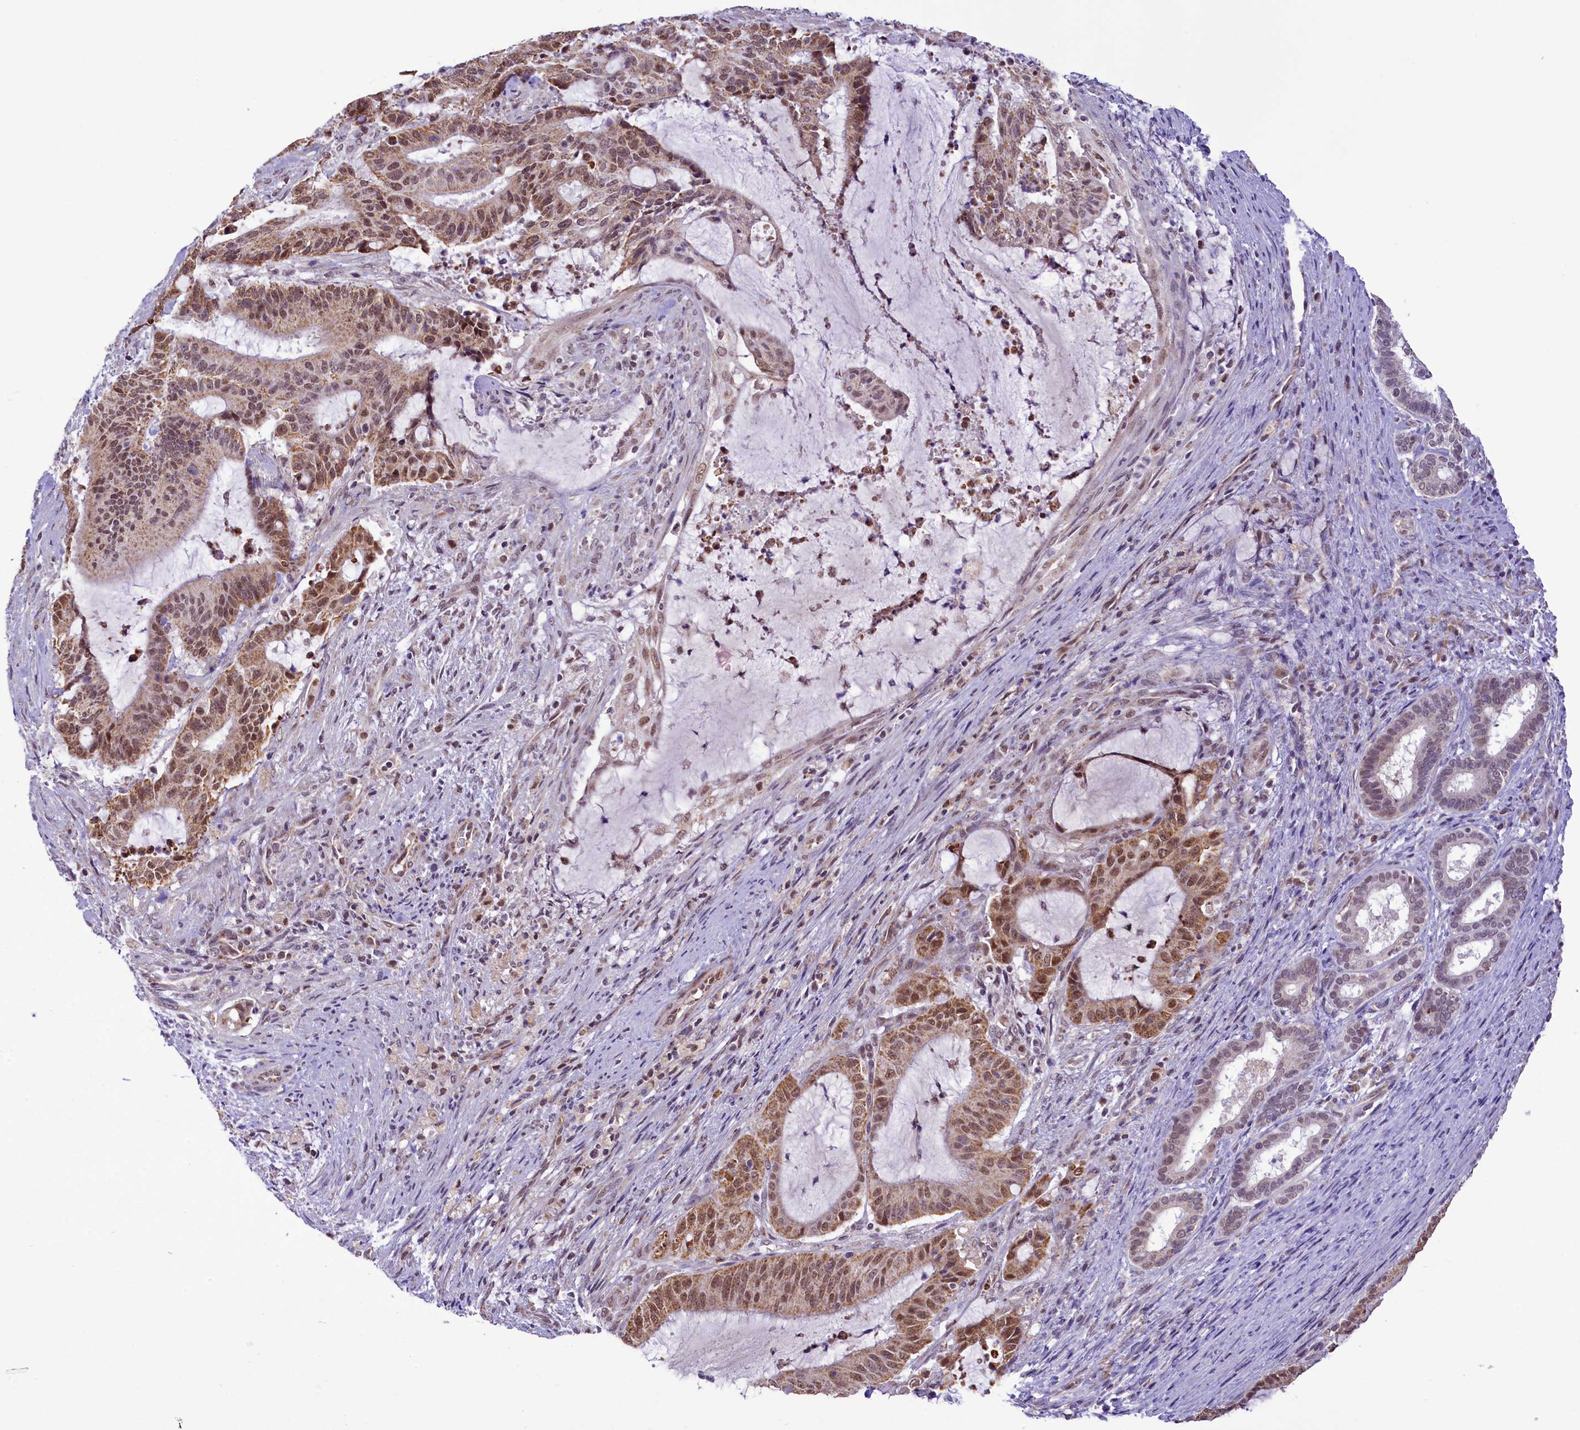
{"staining": {"intensity": "moderate", "quantity": ">75%", "location": "cytoplasmic/membranous,nuclear"}, "tissue": "liver cancer", "cell_type": "Tumor cells", "image_type": "cancer", "snomed": [{"axis": "morphology", "description": "Normal tissue, NOS"}, {"axis": "morphology", "description": "Cholangiocarcinoma"}, {"axis": "topography", "description": "Liver"}, {"axis": "topography", "description": "Peripheral nerve tissue"}], "caption": "Protein expression by immunohistochemistry reveals moderate cytoplasmic/membranous and nuclear positivity in about >75% of tumor cells in liver cancer (cholangiocarcinoma).", "gene": "PAF1", "patient": {"sex": "female", "age": 73}}